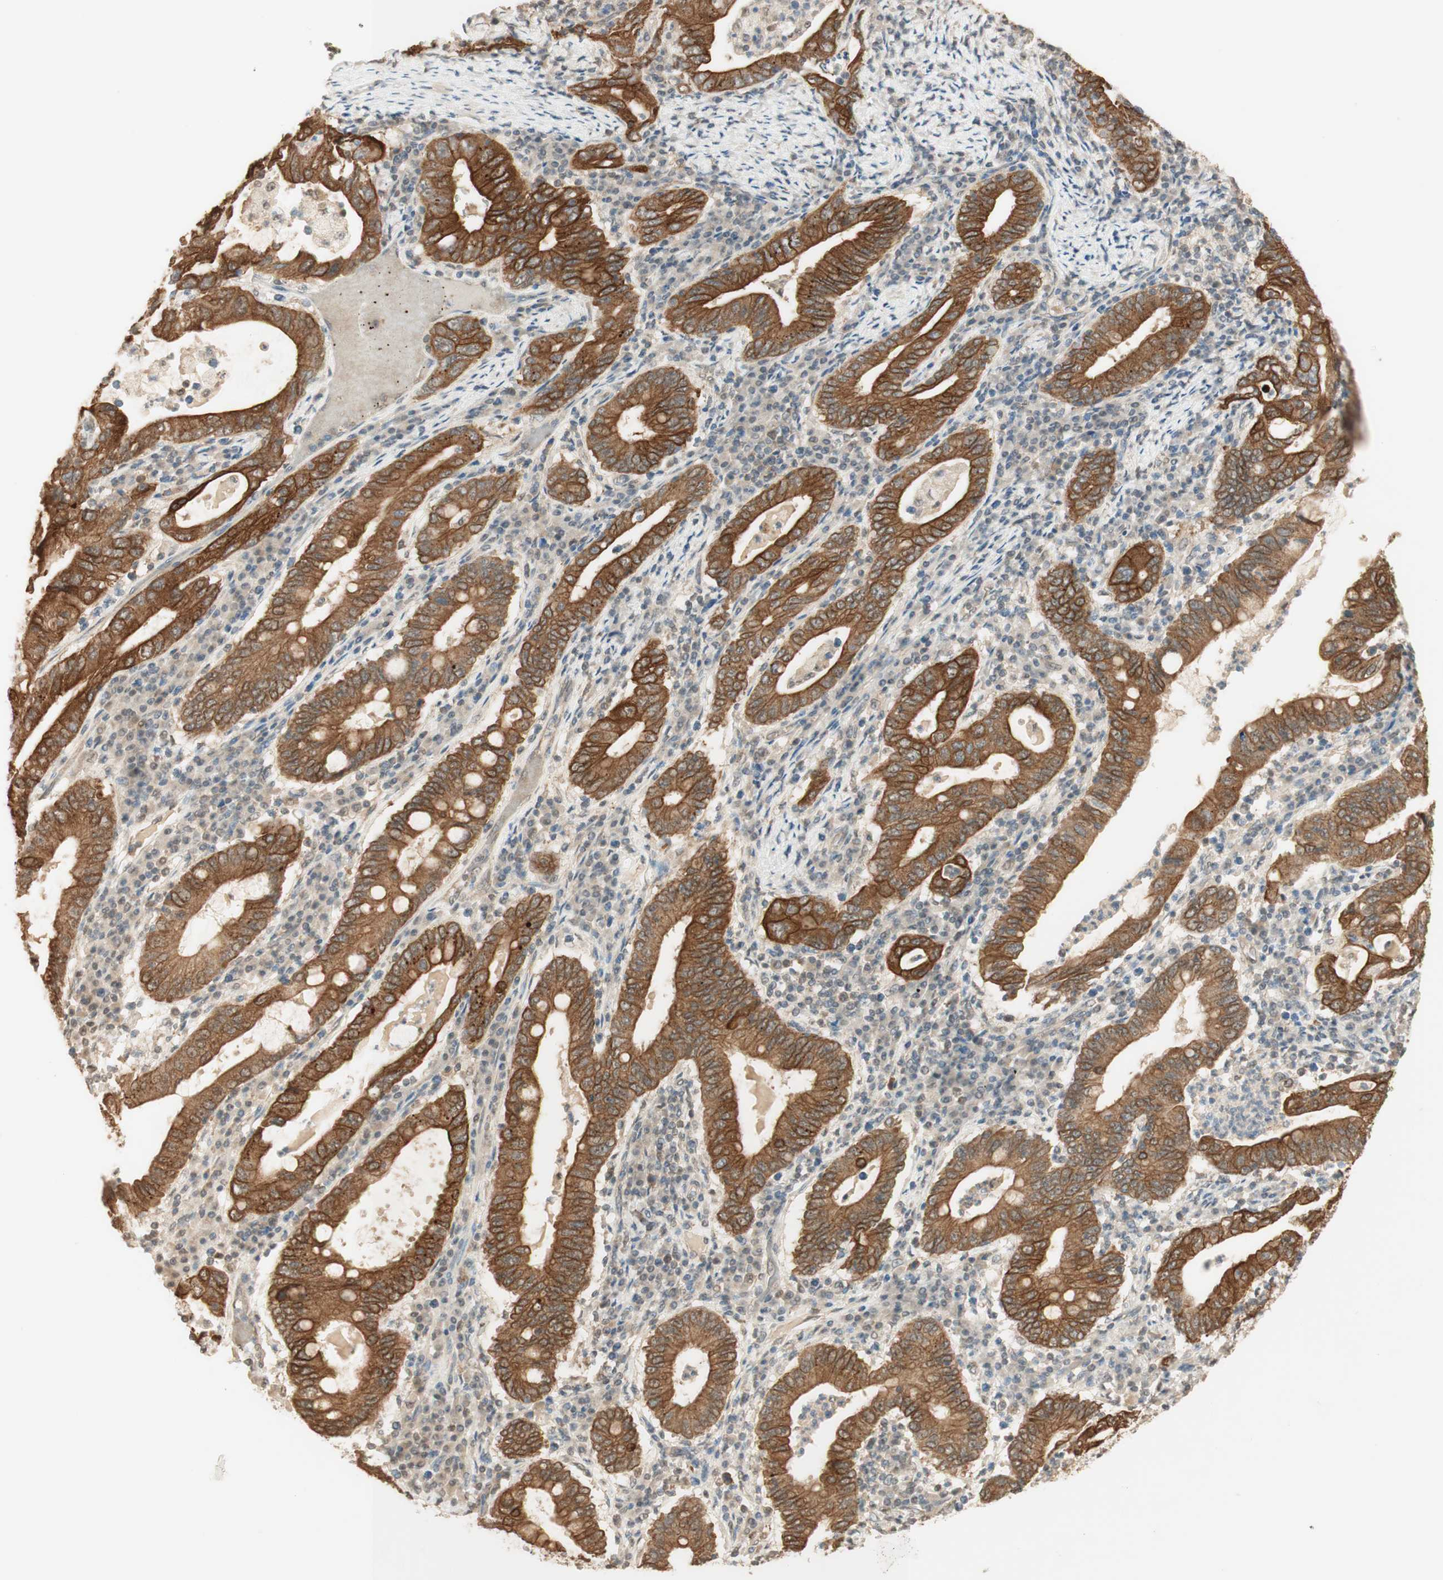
{"staining": {"intensity": "moderate", "quantity": ">75%", "location": "cytoplasmic/membranous"}, "tissue": "stomach cancer", "cell_type": "Tumor cells", "image_type": "cancer", "snomed": [{"axis": "morphology", "description": "Normal tissue, NOS"}, {"axis": "morphology", "description": "Adenocarcinoma, NOS"}, {"axis": "topography", "description": "Esophagus"}, {"axis": "topography", "description": "Stomach, upper"}, {"axis": "topography", "description": "Peripheral nerve tissue"}], "caption": "Tumor cells display medium levels of moderate cytoplasmic/membranous staining in approximately >75% of cells in stomach adenocarcinoma.", "gene": "SPINT2", "patient": {"sex": "male", "age": 62}}